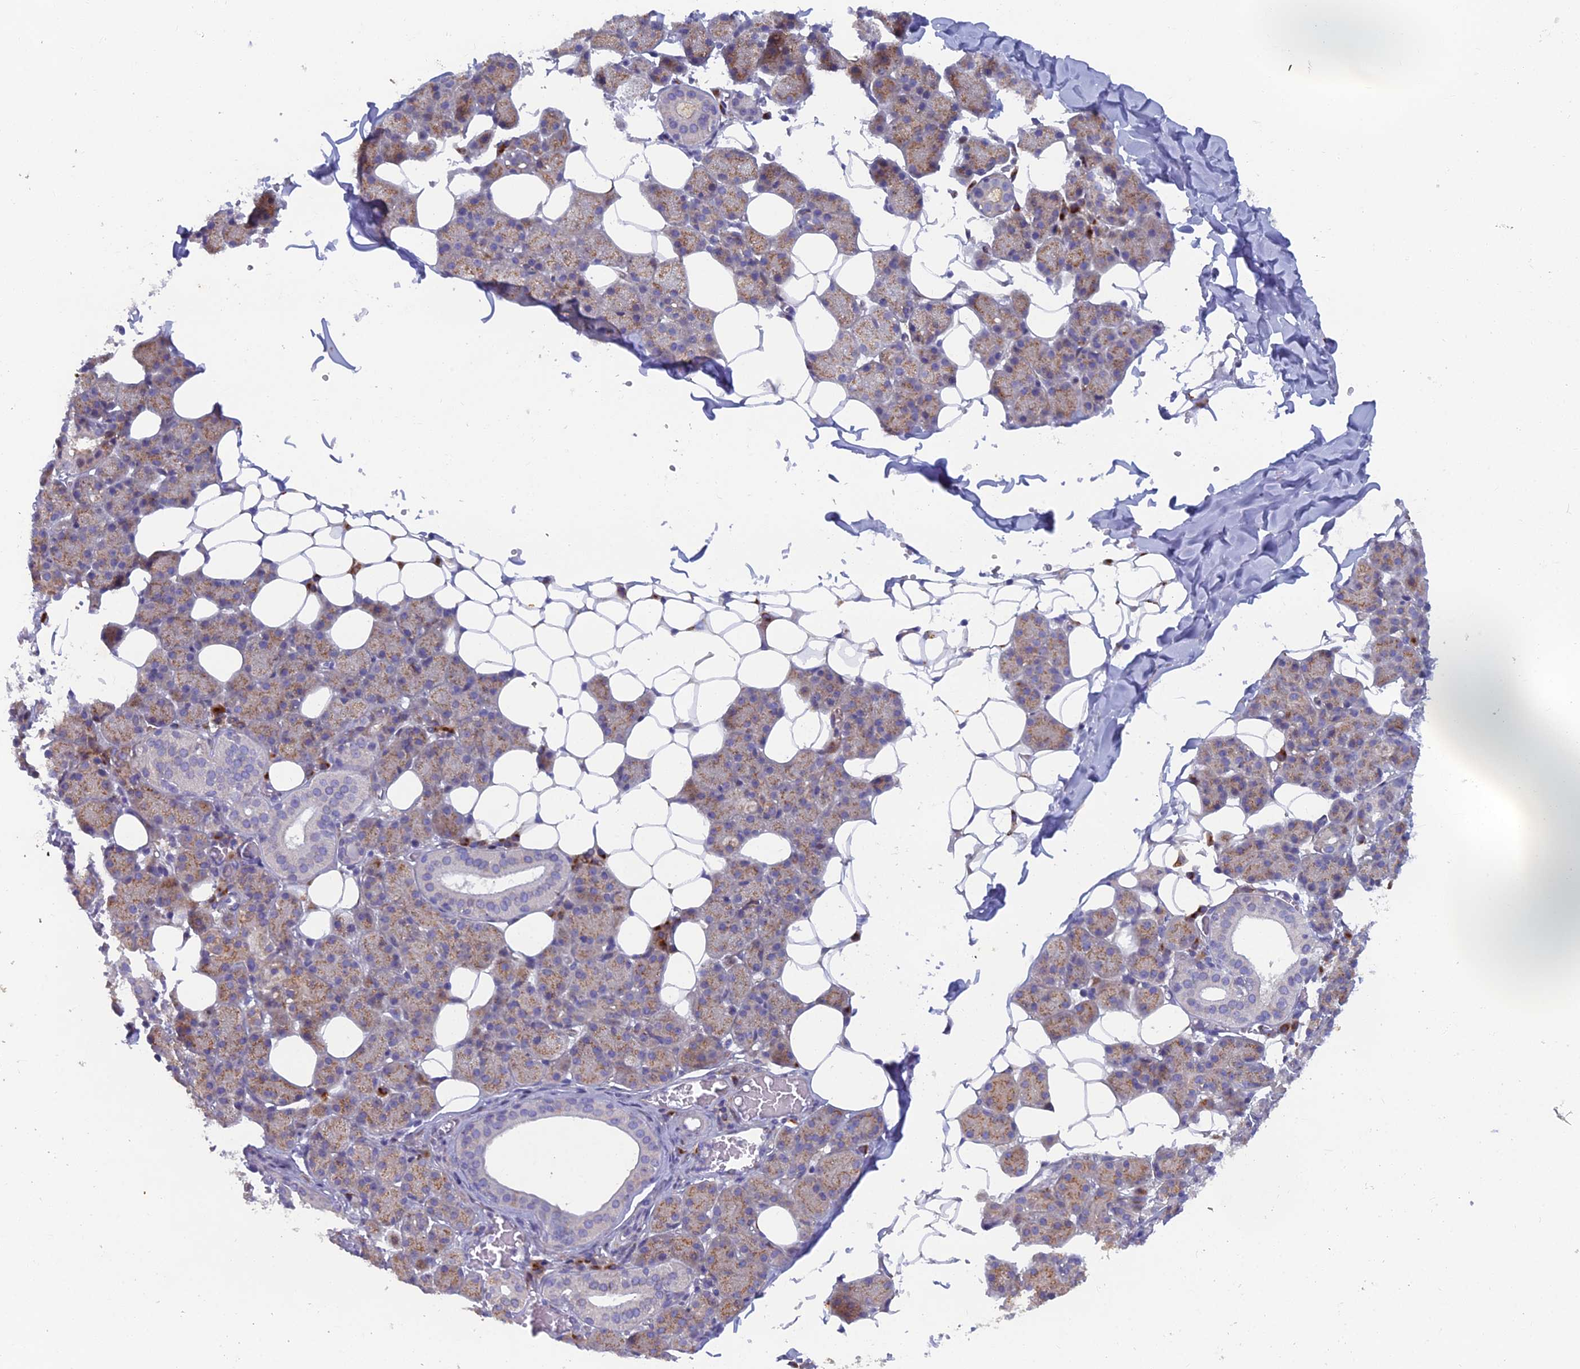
{"staining": {"intensity": "moderate", "quantity": "25%-75%", "location": "cytoplasmic/membranous"}, "tissue": "salivary gland", "cell_type": "Glandular cells", "image_type": "normal", "snomed": [{"axis": "morphology", "description": "Normal tissue, NOS"}, {"axis": "topography", "description": "Salivary gland"}], "caption": "Brown immunohistochemical staining in benign human salivary gland exhibits moderate cytoplasmic/membranous staining in about 25%-75% of glandular cells. (IHC, brightfield microscopy, high magnification).", "gene": "B9D2", "patient": {"sex": "female", "age": 33}}